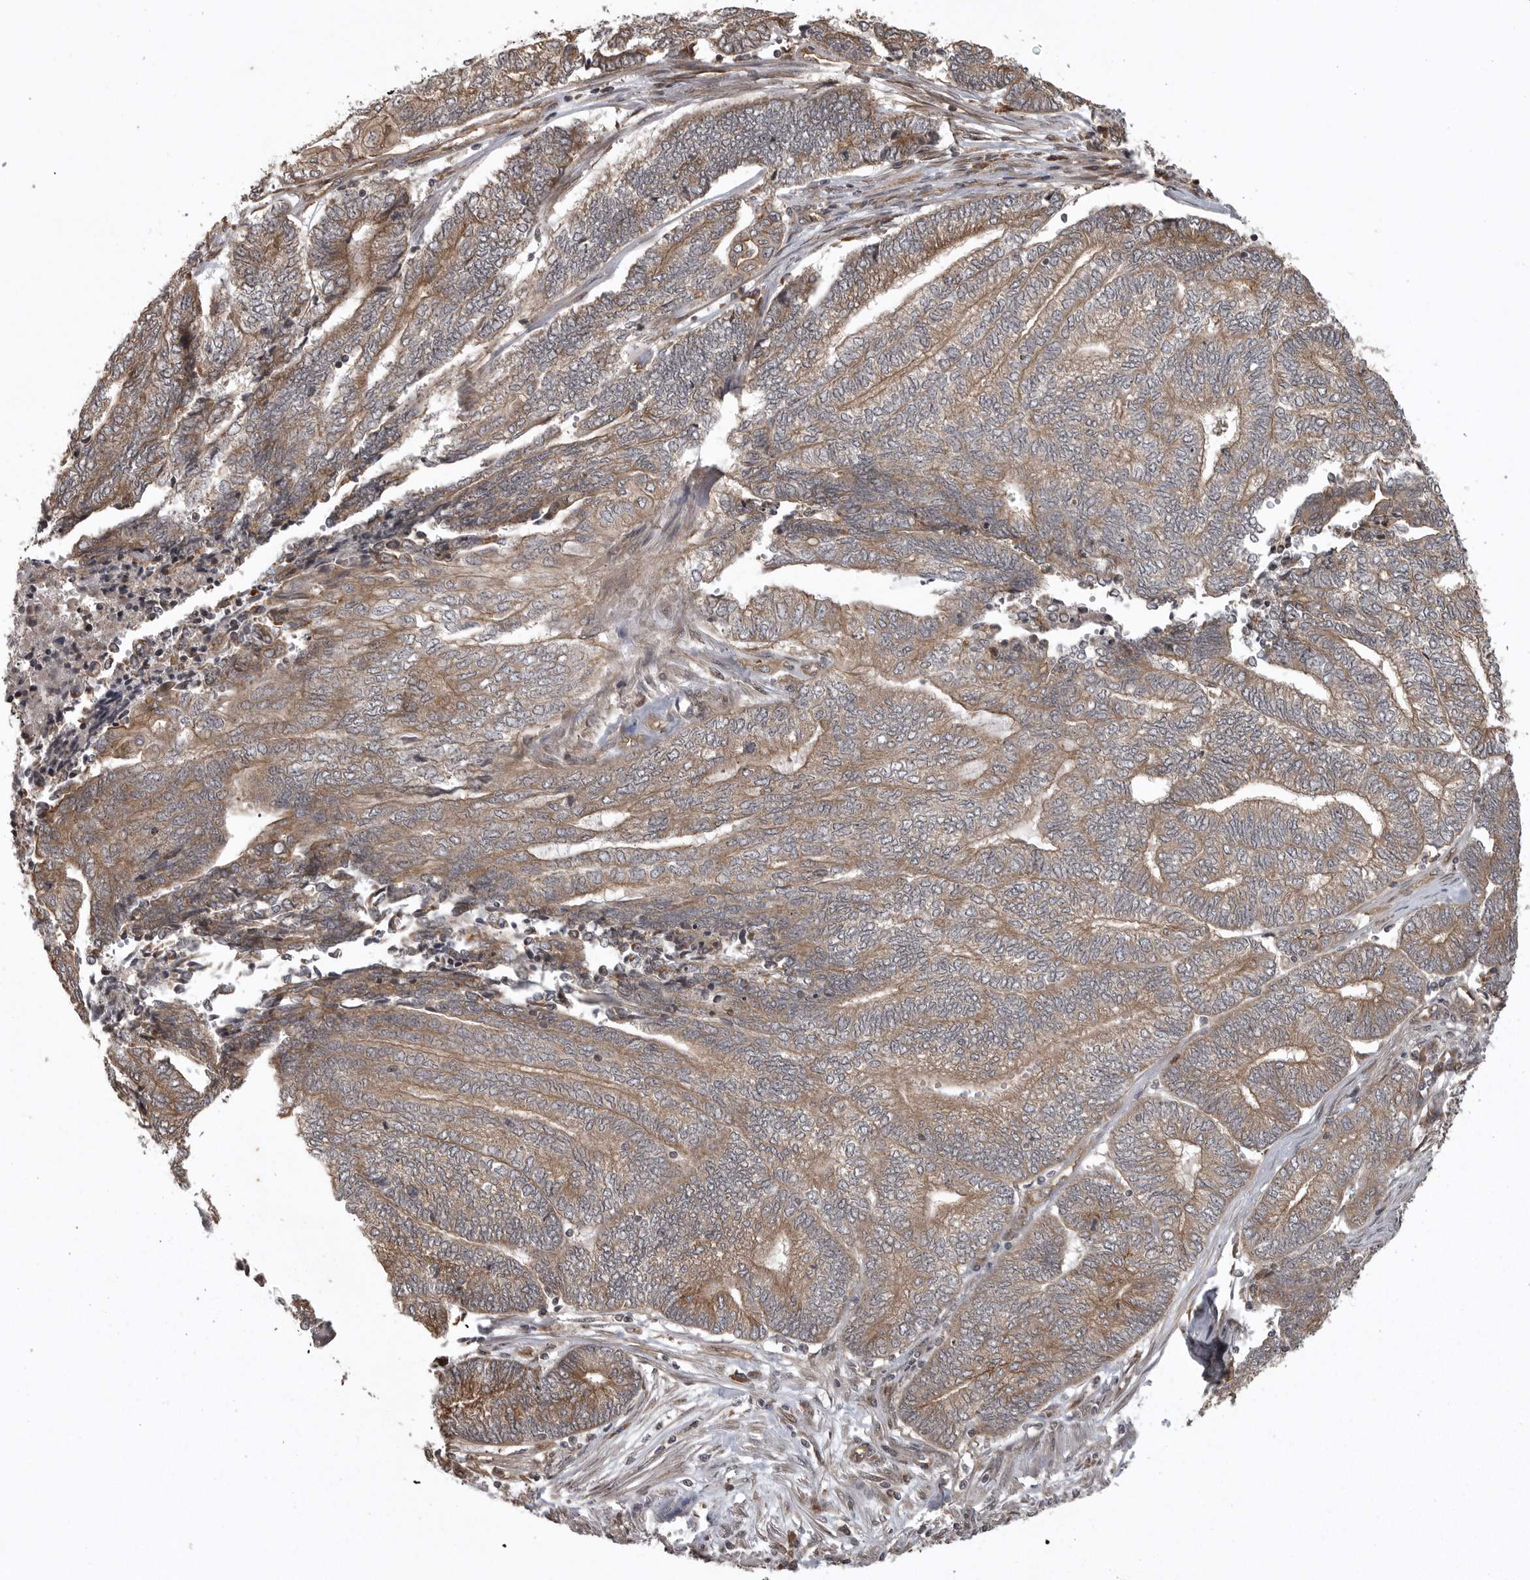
{"staining": {"intensity": "moderate", "quantity": ">75%", "location": "cytoplasmic/membranous"}, "tissue": "endometrial cancer", "cell_type": "Tumor cells", "image_type": "cancer", "snomed": [{"axis": "morphology", "description": "Adenocarcinoma, NOS"}, {"axis": "topography", "description": "Uterus"}, {"axis": "topography", "description": "Endometrium"}], "caption": "Endometrial cancer stained with DAB immunohistochemistry exhibits medium levels of moderate cytoplasmic/membranous positivity in about >75% of tumor cells. (DAB (3,3'-diaminobenzidine) IHC with brightfield microscopy, high magnification).", "gene": "DNAJC8", "patient": {"sex": "female", "age": 70}}